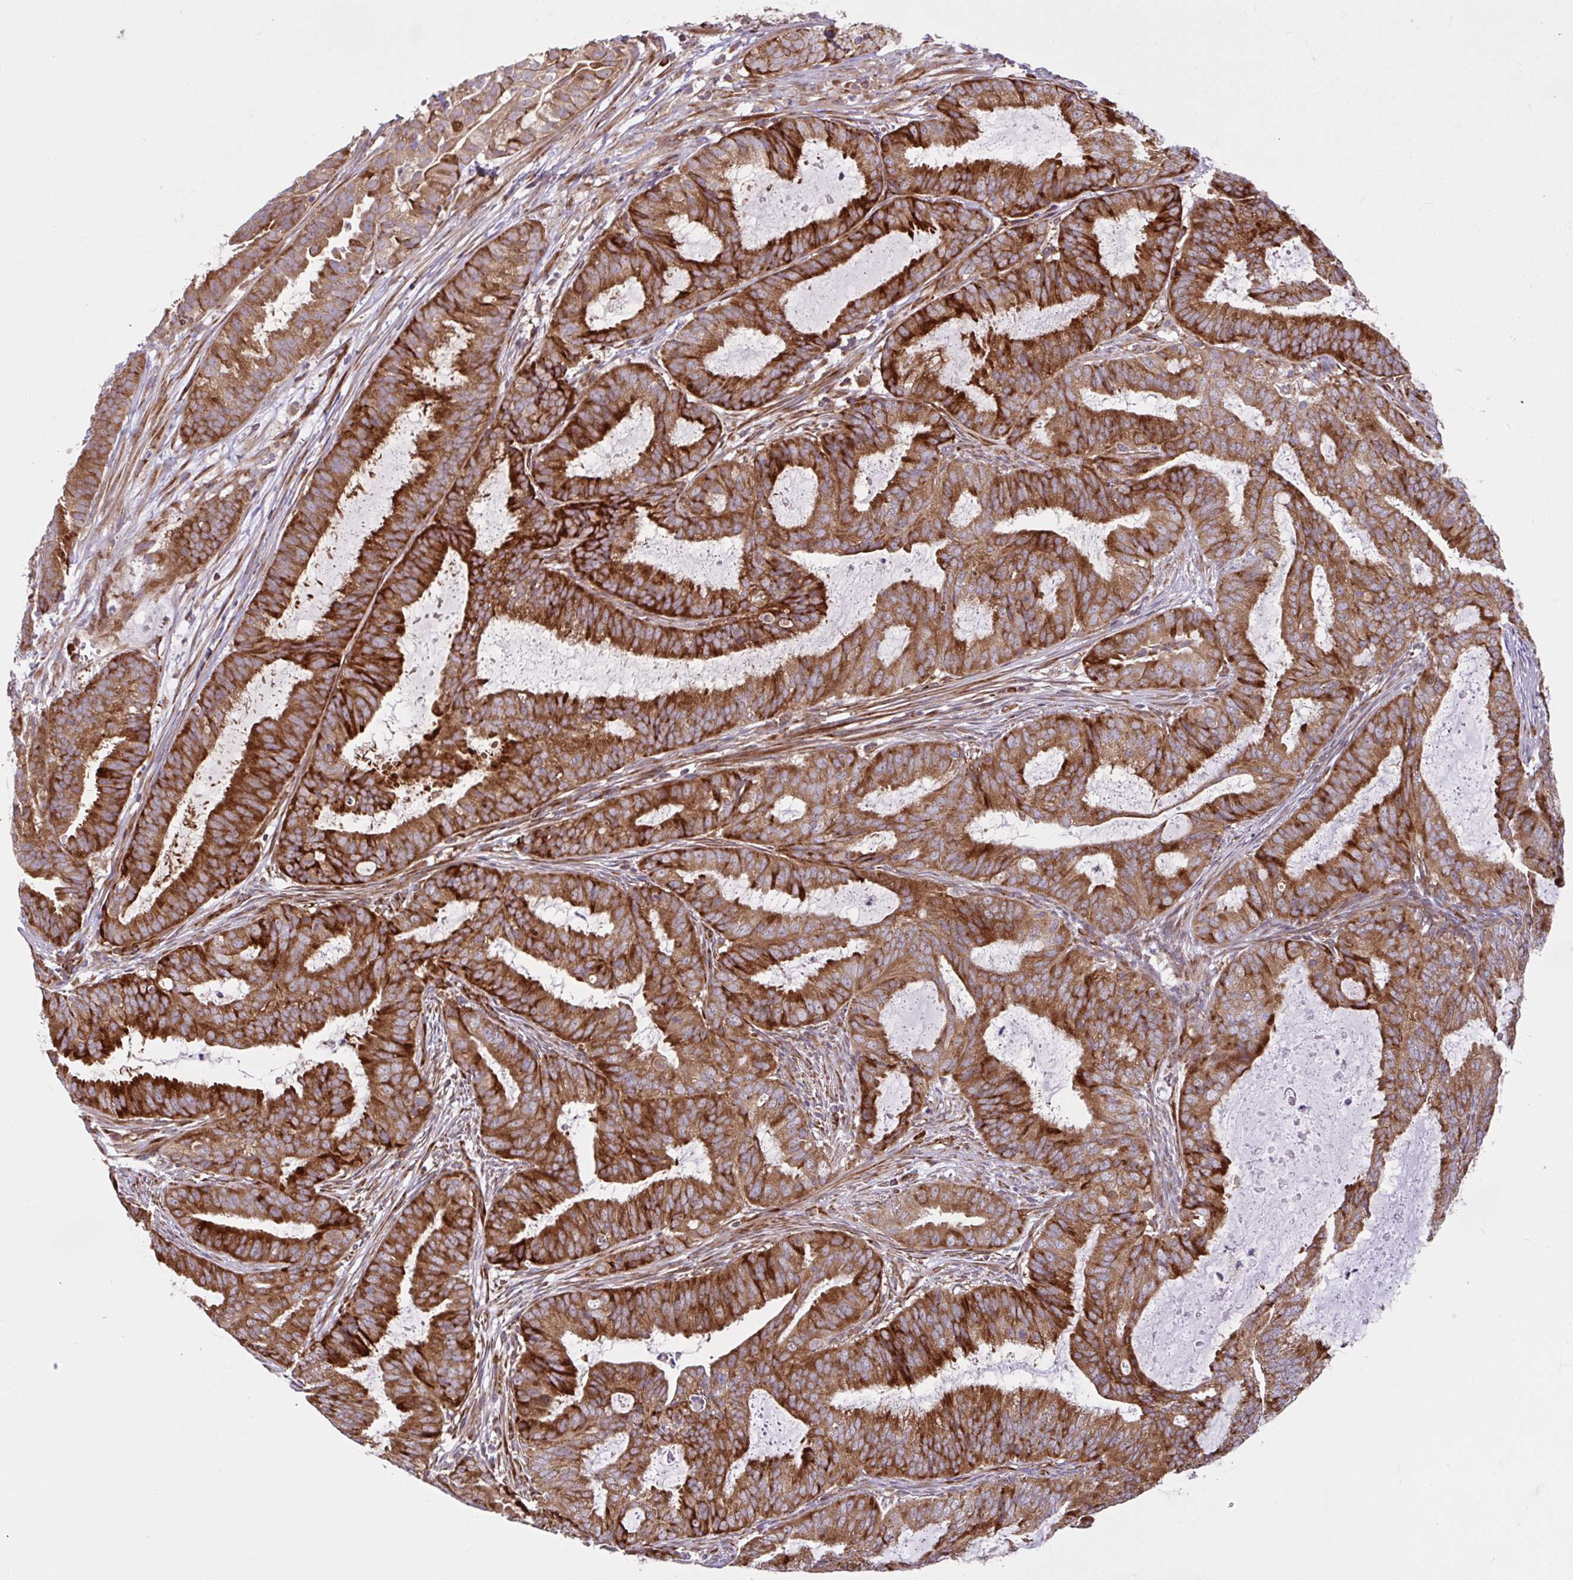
{"staining": {"intensity": "strong", "quantity": ">75%", "location": "cytoplasmic/membranous"}, "tissue": "endometrial cancer", "cell_type": "Tumor cells", "image_type": "cancer", "snomed": [{"axis": "morphology", "description": "Adenocarcinoma, NOS"}, {"axis": "topography", "description": "Endometrium"}], "caption": "Adenocarcinoma (endometrial) stained with a protein marker demonstrates strong staining in tumor cells.", "gene": "NTPCR", "patient": {"sex": "female", "age": 51}}